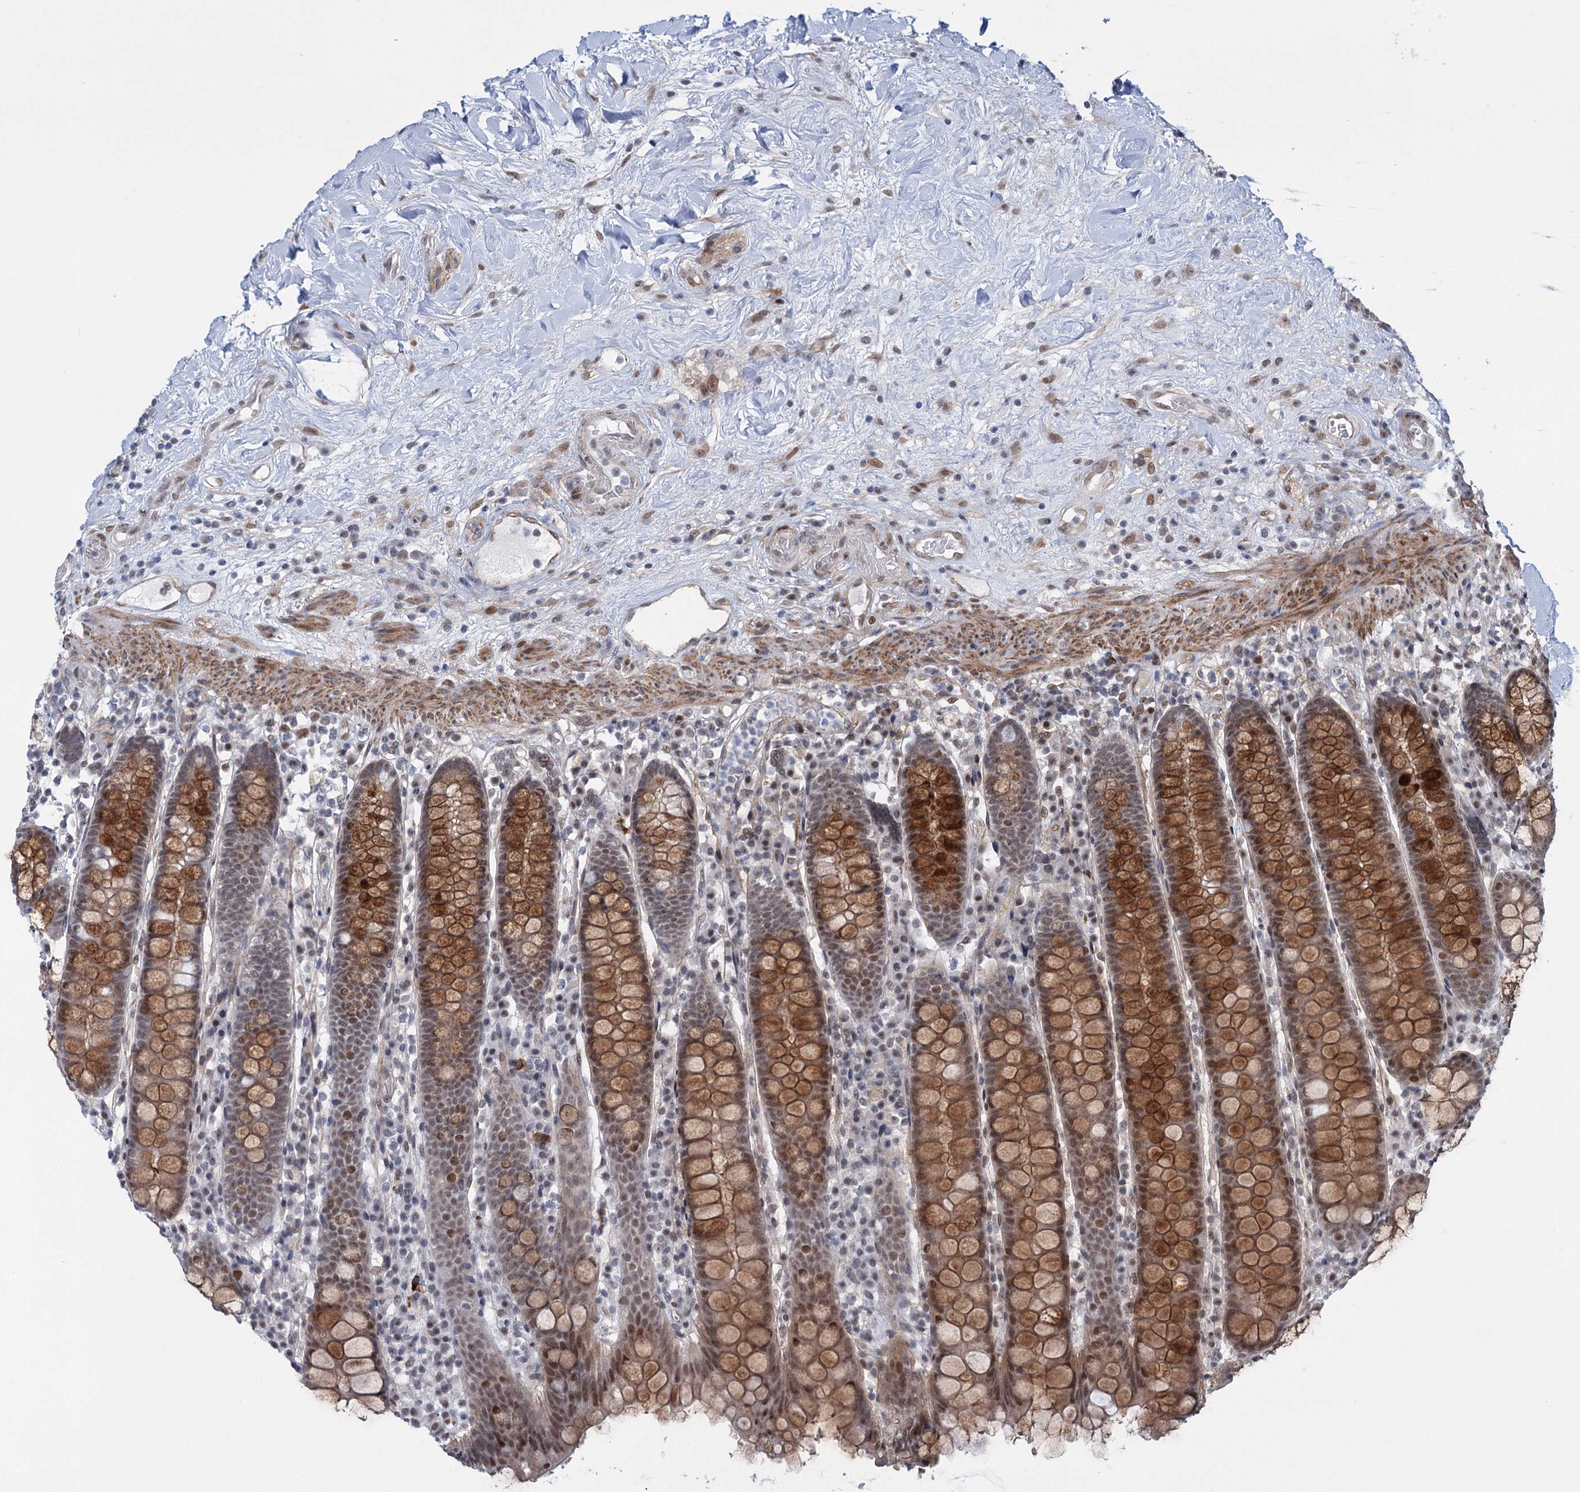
{"staining": {"intensity": "moderate", "quantity": ">75%", "location": "cytoplasmic/membranous,nuclear"}, "tissue": "colon", "cell_type": "Endothelial cells", "image_type": "normal", "snomed": [{"axis": "morphology", "description": "Normal tissue, NOS"}, {"axis": "topography", "description": "Colon"}], "caption": "DAB immunohistochemical staining of normal colon exhibits moderate cytoplasmic/membranous,nuclear protein expression in about >75% of endothelial cells.", "gene": "FAM53A", "patient": {"sex": "female", "age": 79}}